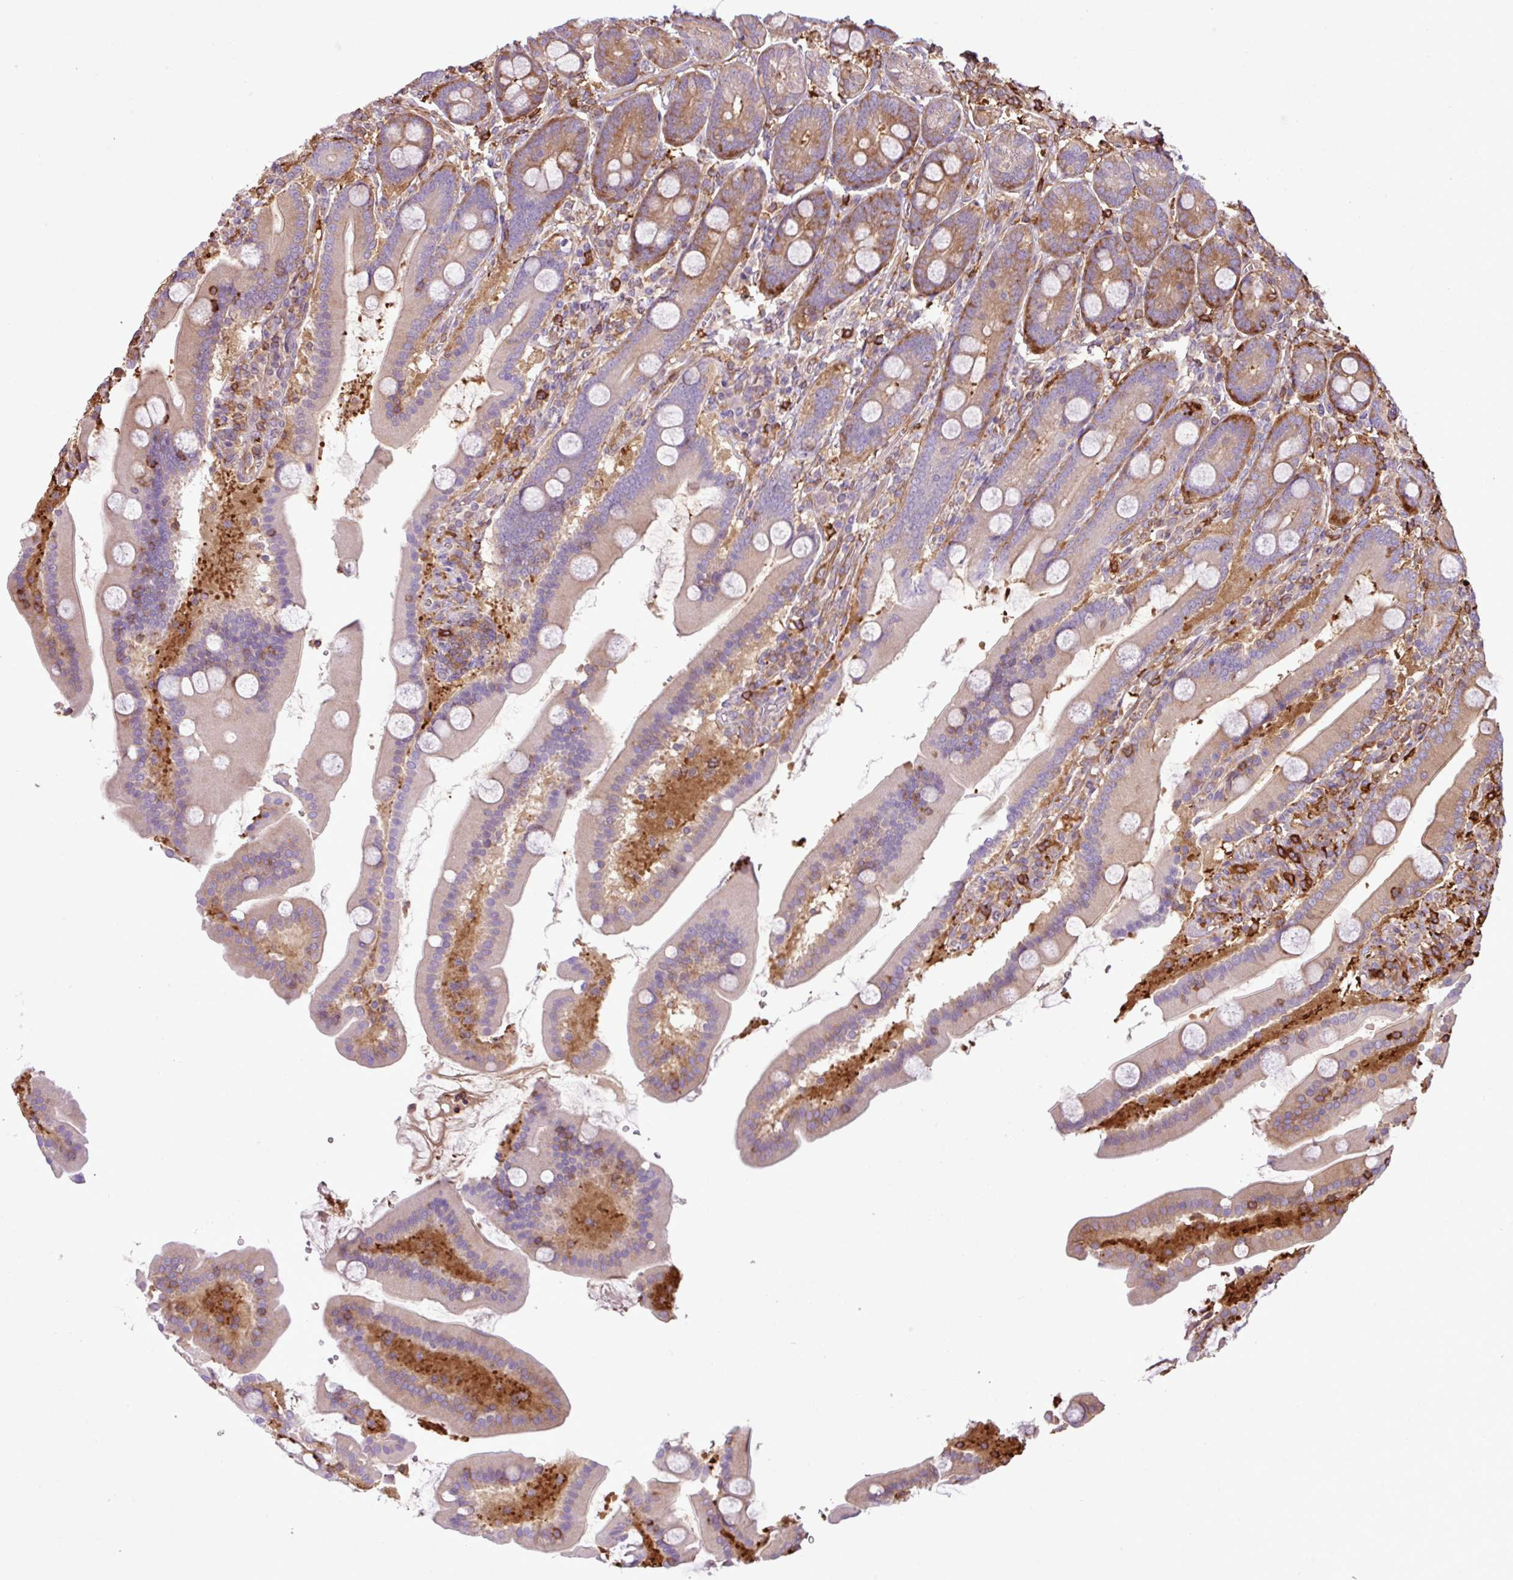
{"staining": {"intensity": "moderate", "quantity": "<25%", "location": "cytoplasmic/membranous"}, "tissue": "duodenum", "cell_type": "Glandular cells", "image_type": "normal", "snomed": [{"axis": "morphology", "description": "Normal tissue, NOS"}, {"axis": "topography", "description": "Duodenum"}], "caption": "High-power microscopy captured an immunohistochemistry (IHC) image of normal duodenum, revealing moderate cytoplasmic/membranous expression in about <25% of glandular cells. The protein of interest is shown in brown color, while the nuclei are stained blue.", "gene": "PGAP6", "patient": {"sex": "male", "age": 55}}